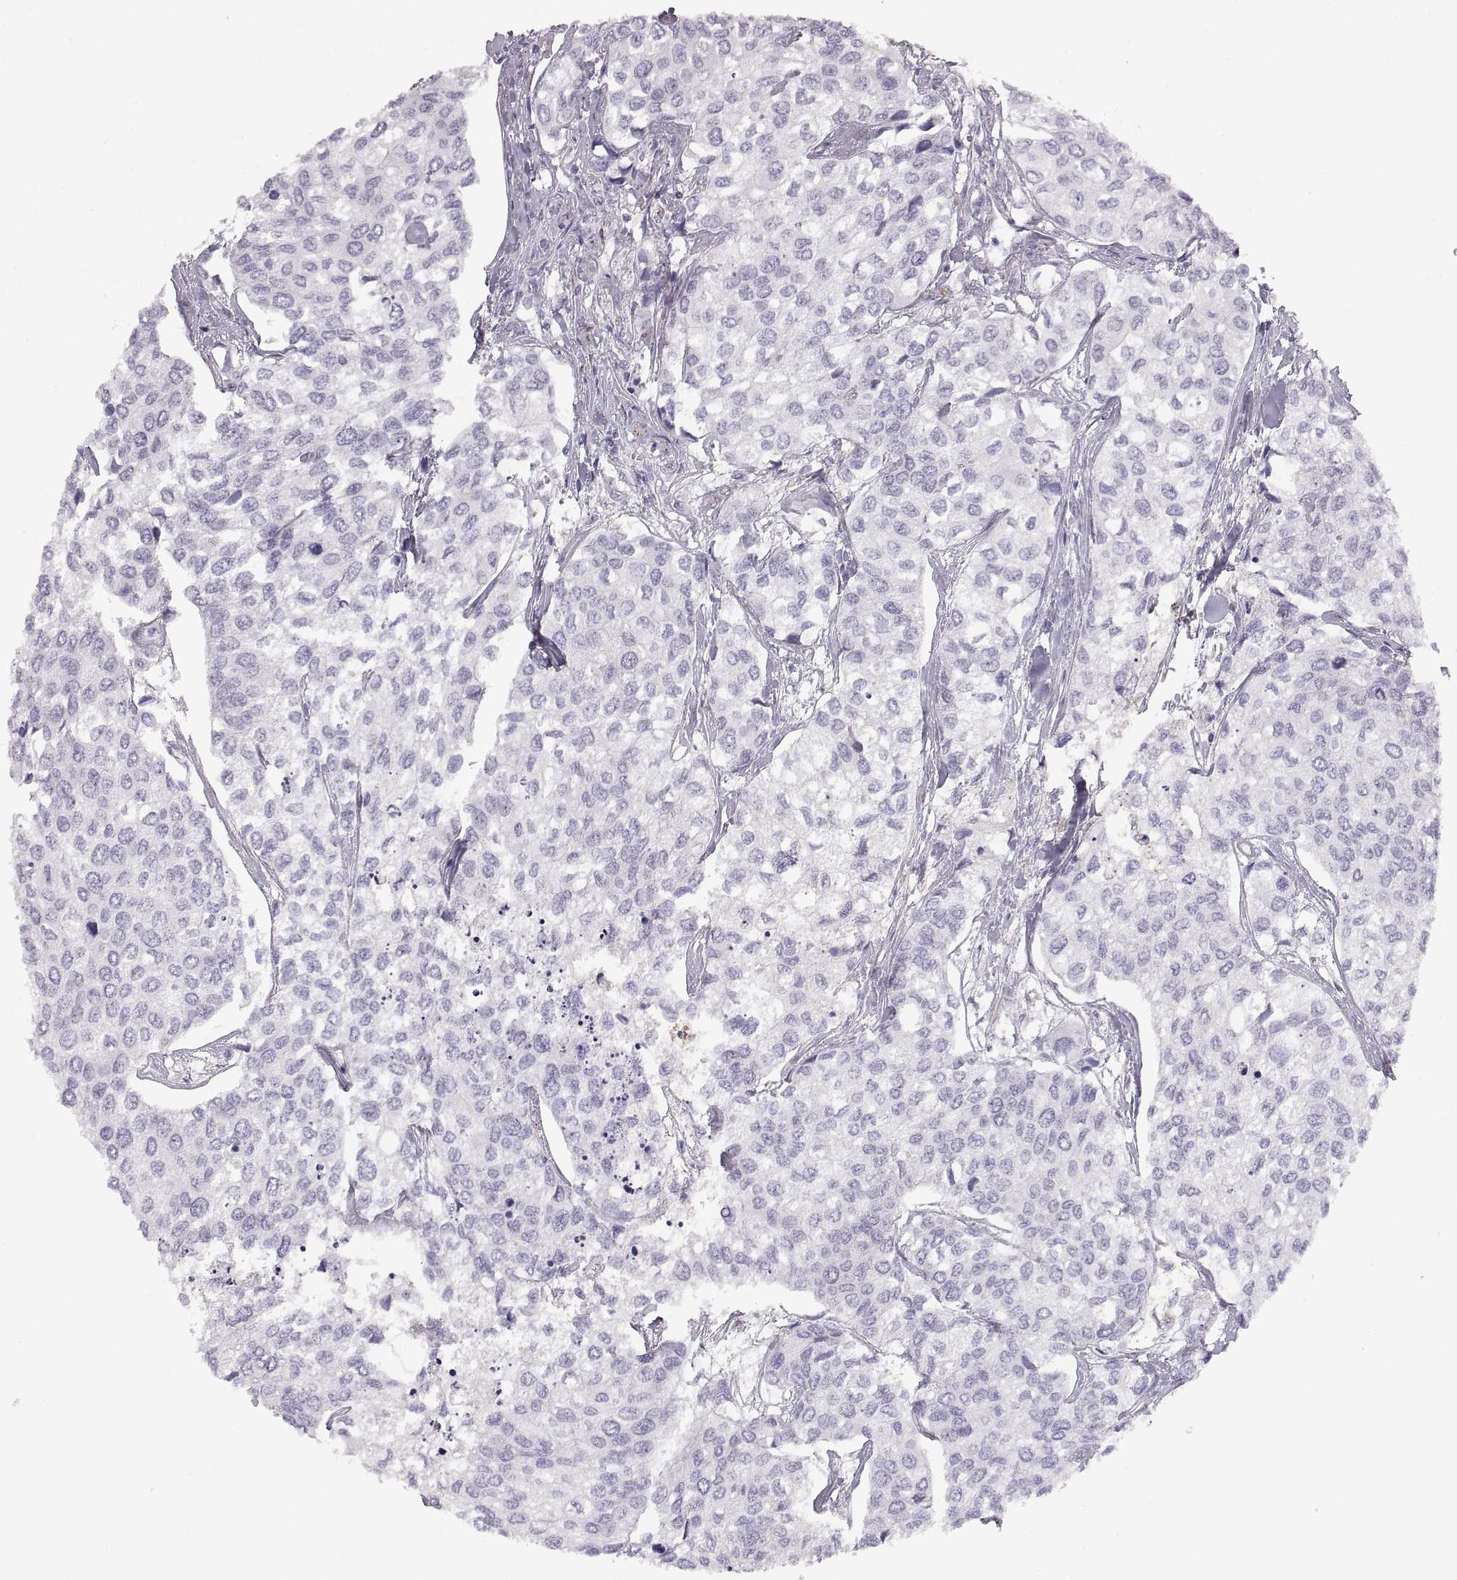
{"staining": {"intensity": "negative", "quantity": "none", "location": "none"}, "tissue": "urothelial cancer", "cell_type": "Tumor cells", "image_type": "cancer", "snomed": [{"axis": "morphology", "description": "Urothelial carcinoma, High grade"}, {"axis": "topography", "description": "Urinary bladder"}], "caption": "An image of urothelial carcinoma (high-grade) stained for a protein shows no brown staining in tumor cells. (DAB immunohistochemistry visualized using brightfield microscopy, high magnification).", "gene": "COL9A3", "patient": {"sex": "male", "age": 73}}